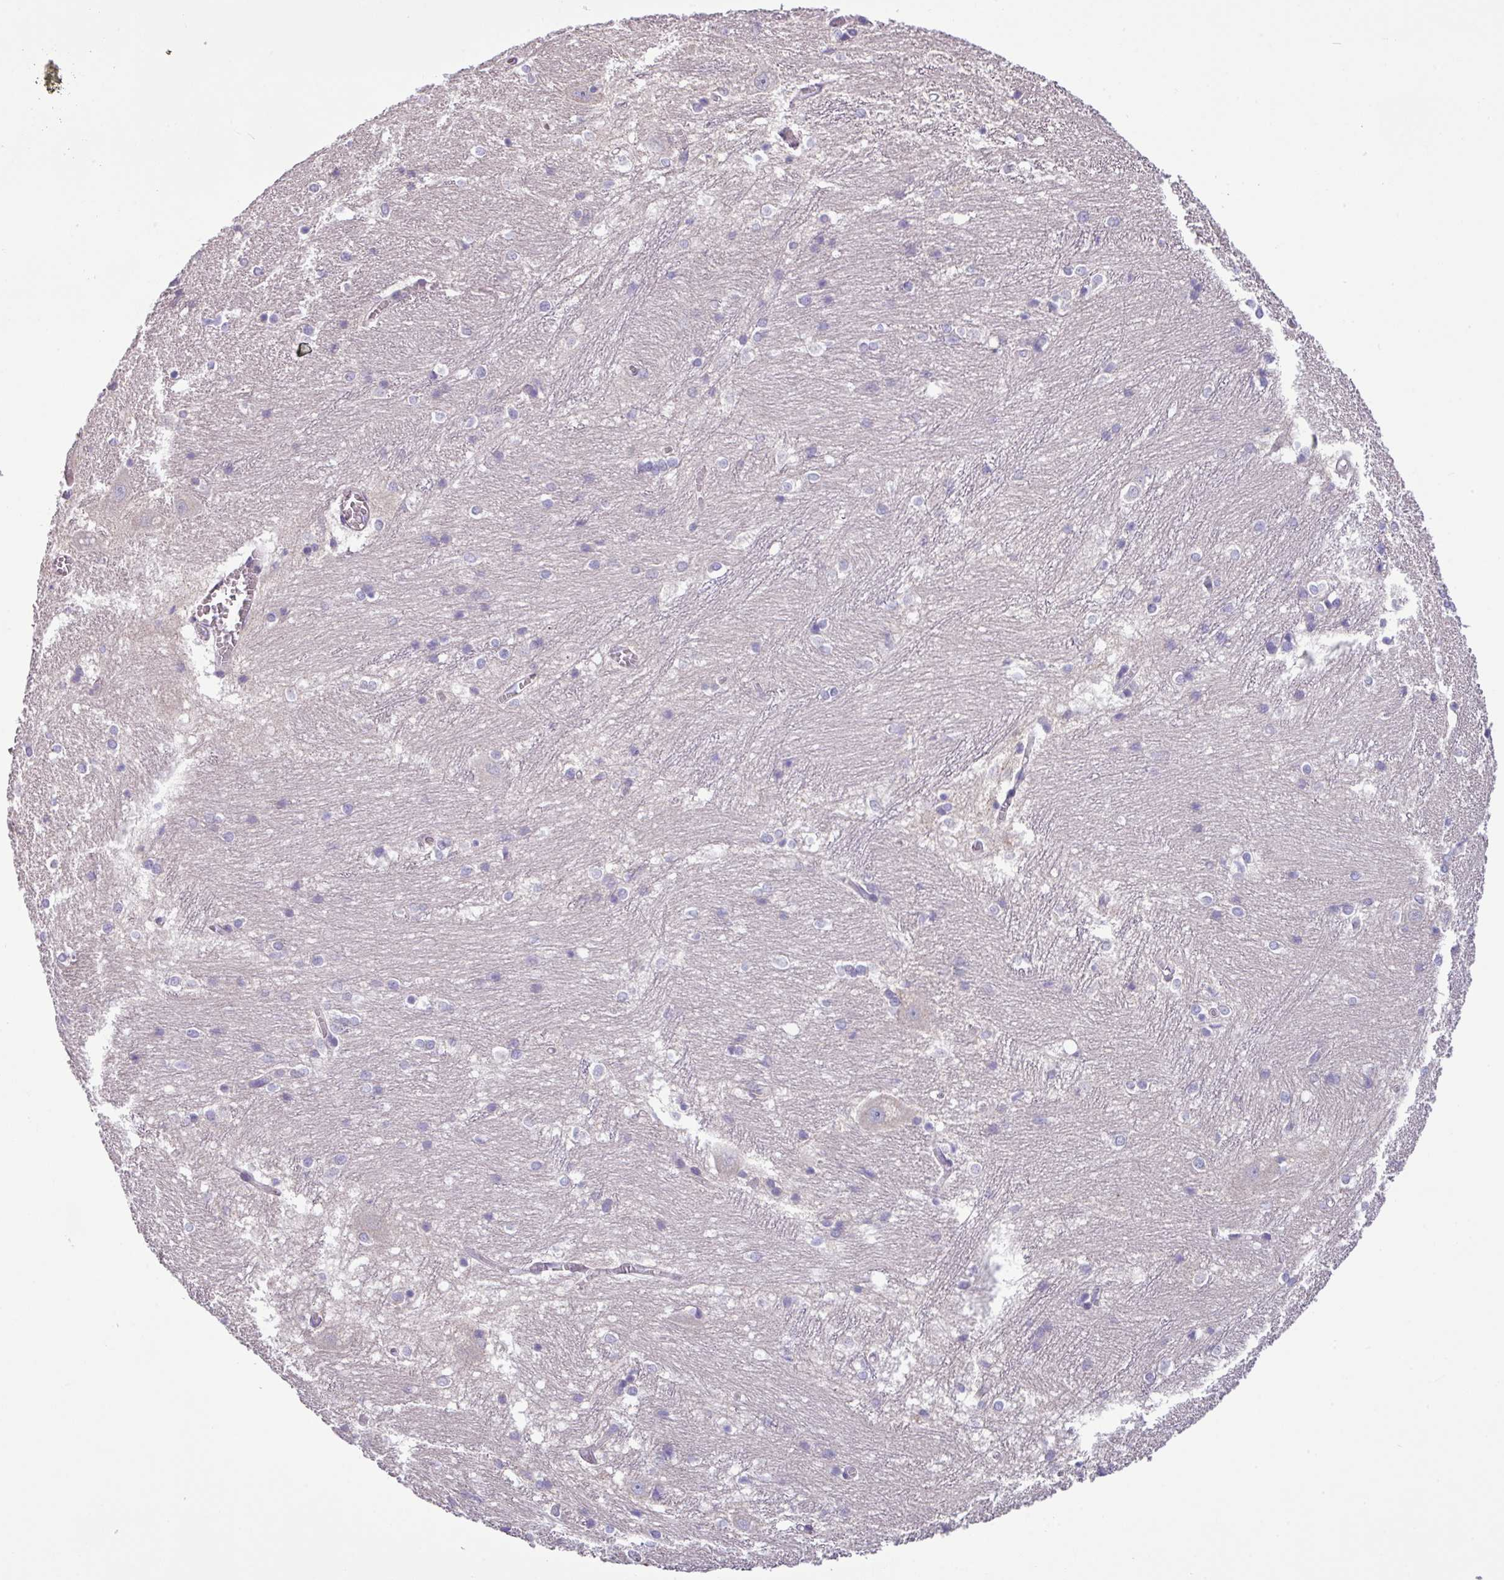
{"staining": {"intensity": "negative", "quantity": "none", "location": "none"}, "tissue": "caudate", "cell_type": "Glial cells", "image_type": "normal", "snomed": [{"axis": "morphology", "description": "Normal tissue, NOS"}, {"axis": "topography", "description": "Lateral ventricle wall"}], "caption": "DAB immunohistochemical staining of unremarkable human caudate exhibits no significant positivity in glial cells.", "gene": "IRGC", "patient": {"sex": "male", "age": 37}}